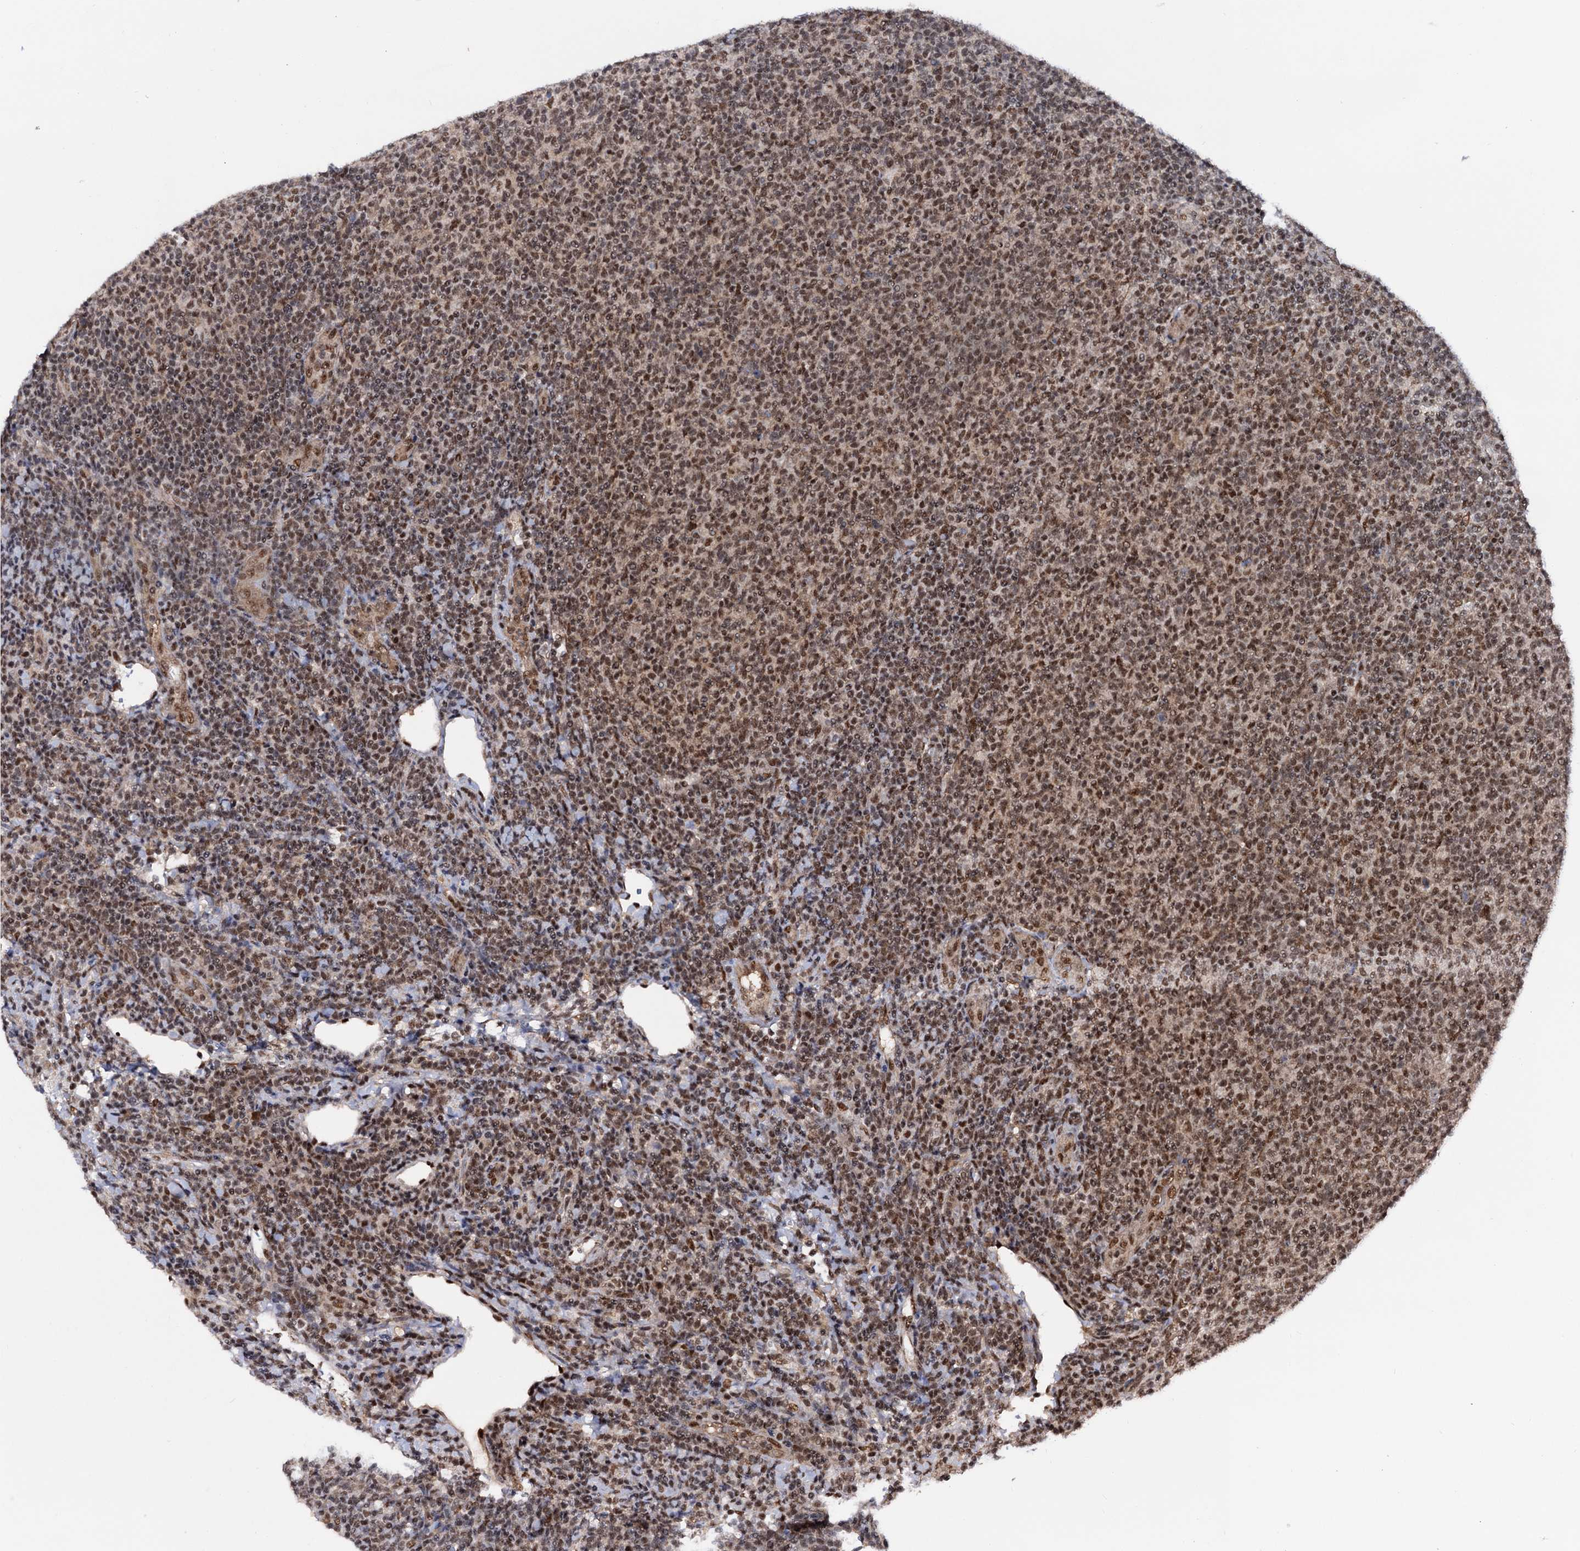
{"staining": {"intensity": "moderate", "quantity": ">75%", "location": "nuclear"}, "tissue": "lymphoma", "cell_type": "Tumor cells", "image_type": "cancer", "snomed": [{"axis": "morphology", "description": "Malignant lymphoma, non-Hodgkin's type, Low grade"}, {"axis": "topography", "description": "Lymph node"}], "caption": "Immunohistochemistry histopathology image of neoplastic tissue: lymphoma stained using IHC reveals medium levels of moderate protein expression localized specifically in the nuclear of tumor cells, appearing as a nuclear brown color.", "gene": "TBC1D12", "patient": {"sex": "male", "age": 66}}